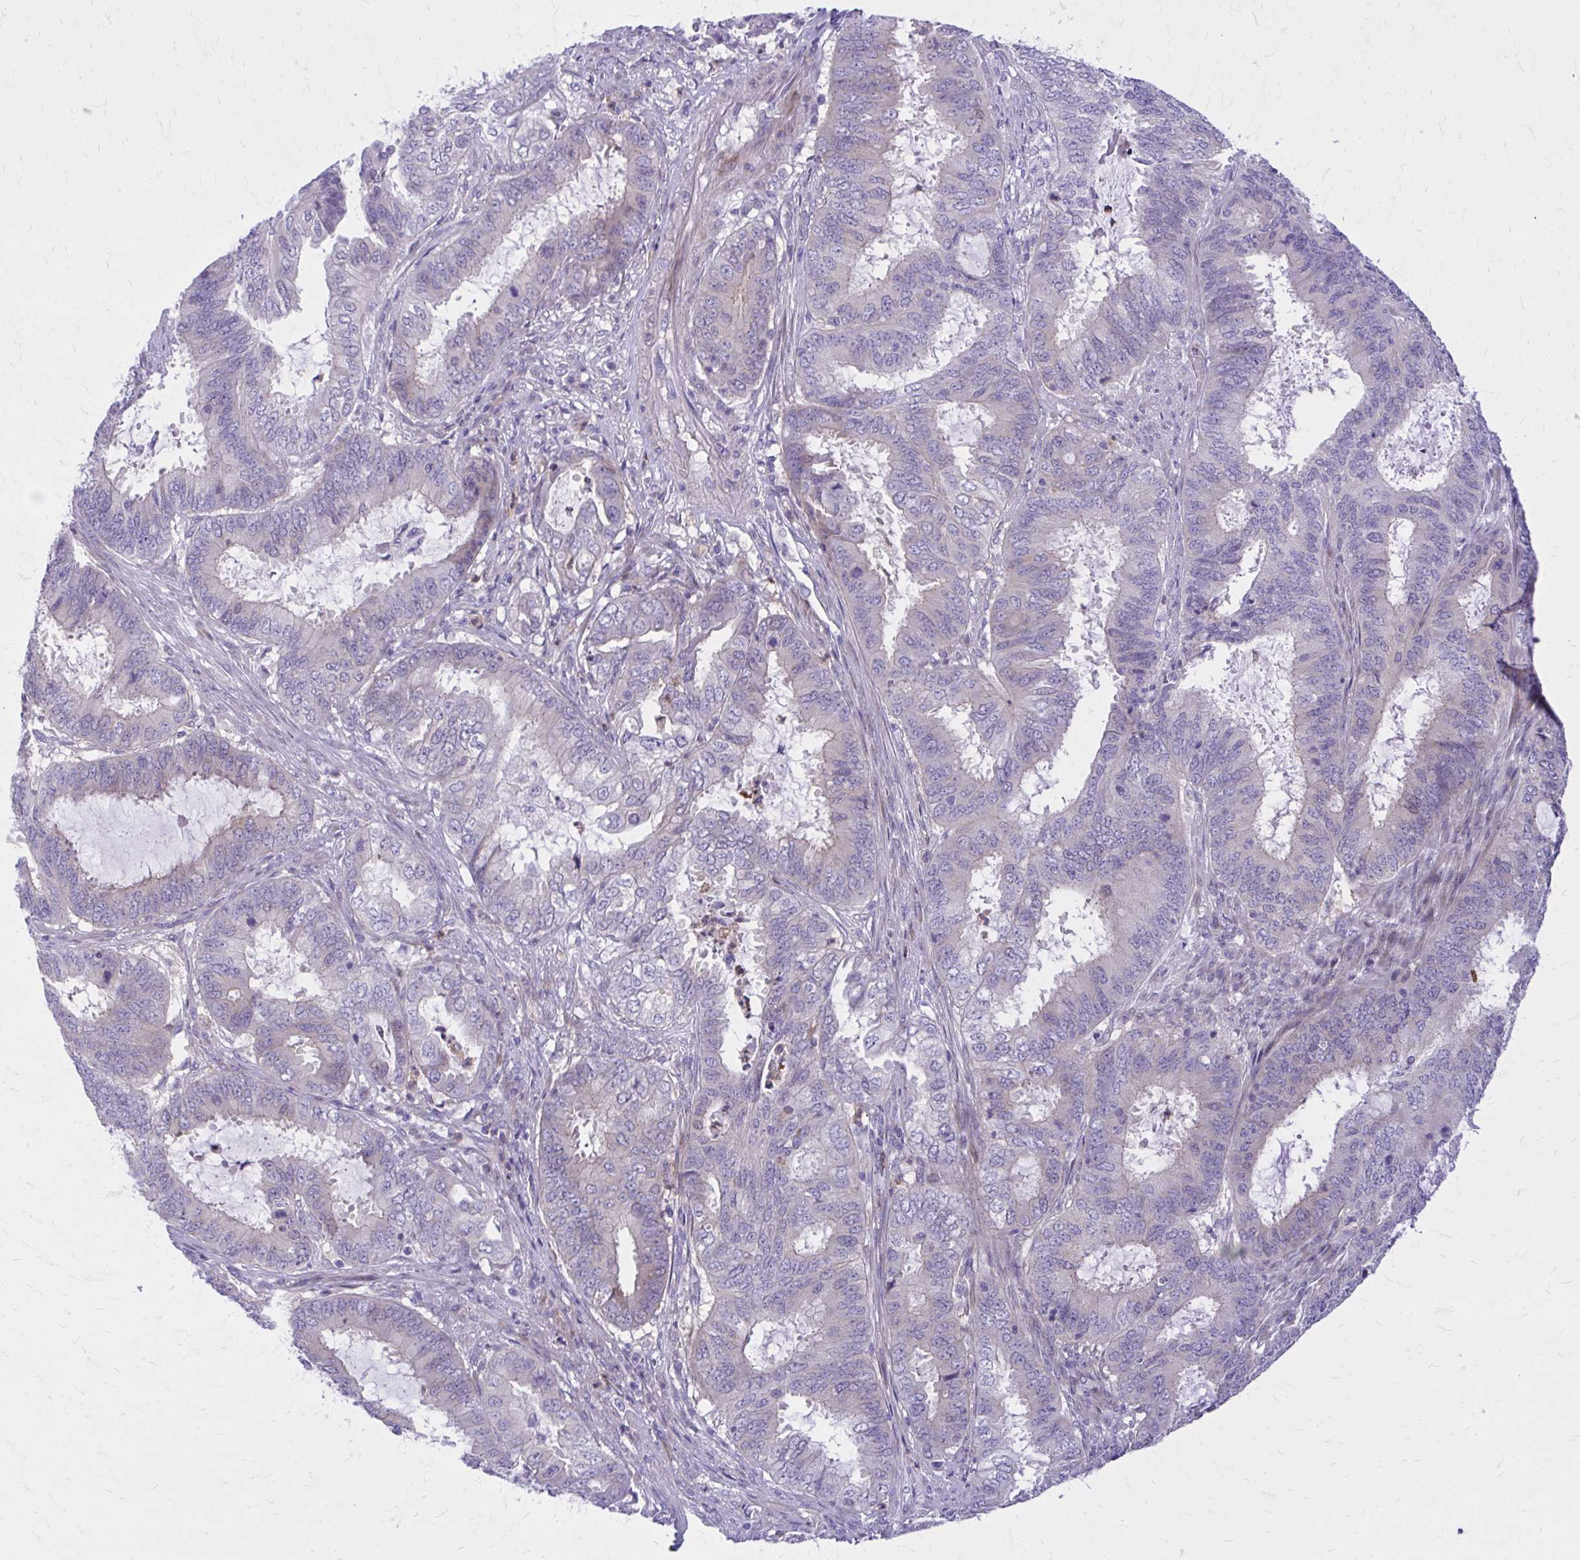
{"staining": {"intensity": "negative", "quantity": "none", "location": "none"}, "tissue": "endometrial cancer", "cell_type": "Tumor cells", "image_type": "cancer", "snomed": [{"axis": "morphology", "description": "Adenocarcinoma, NOS"}, {"axis": "topography", "description": "Endometrium"}], "caption": "This is an IHC micrograph of human endometrial cancer. There is no staining in tumor cells.", "gene": "ADAMTSL1", "patient": {"sex": "female", "age": 51}}